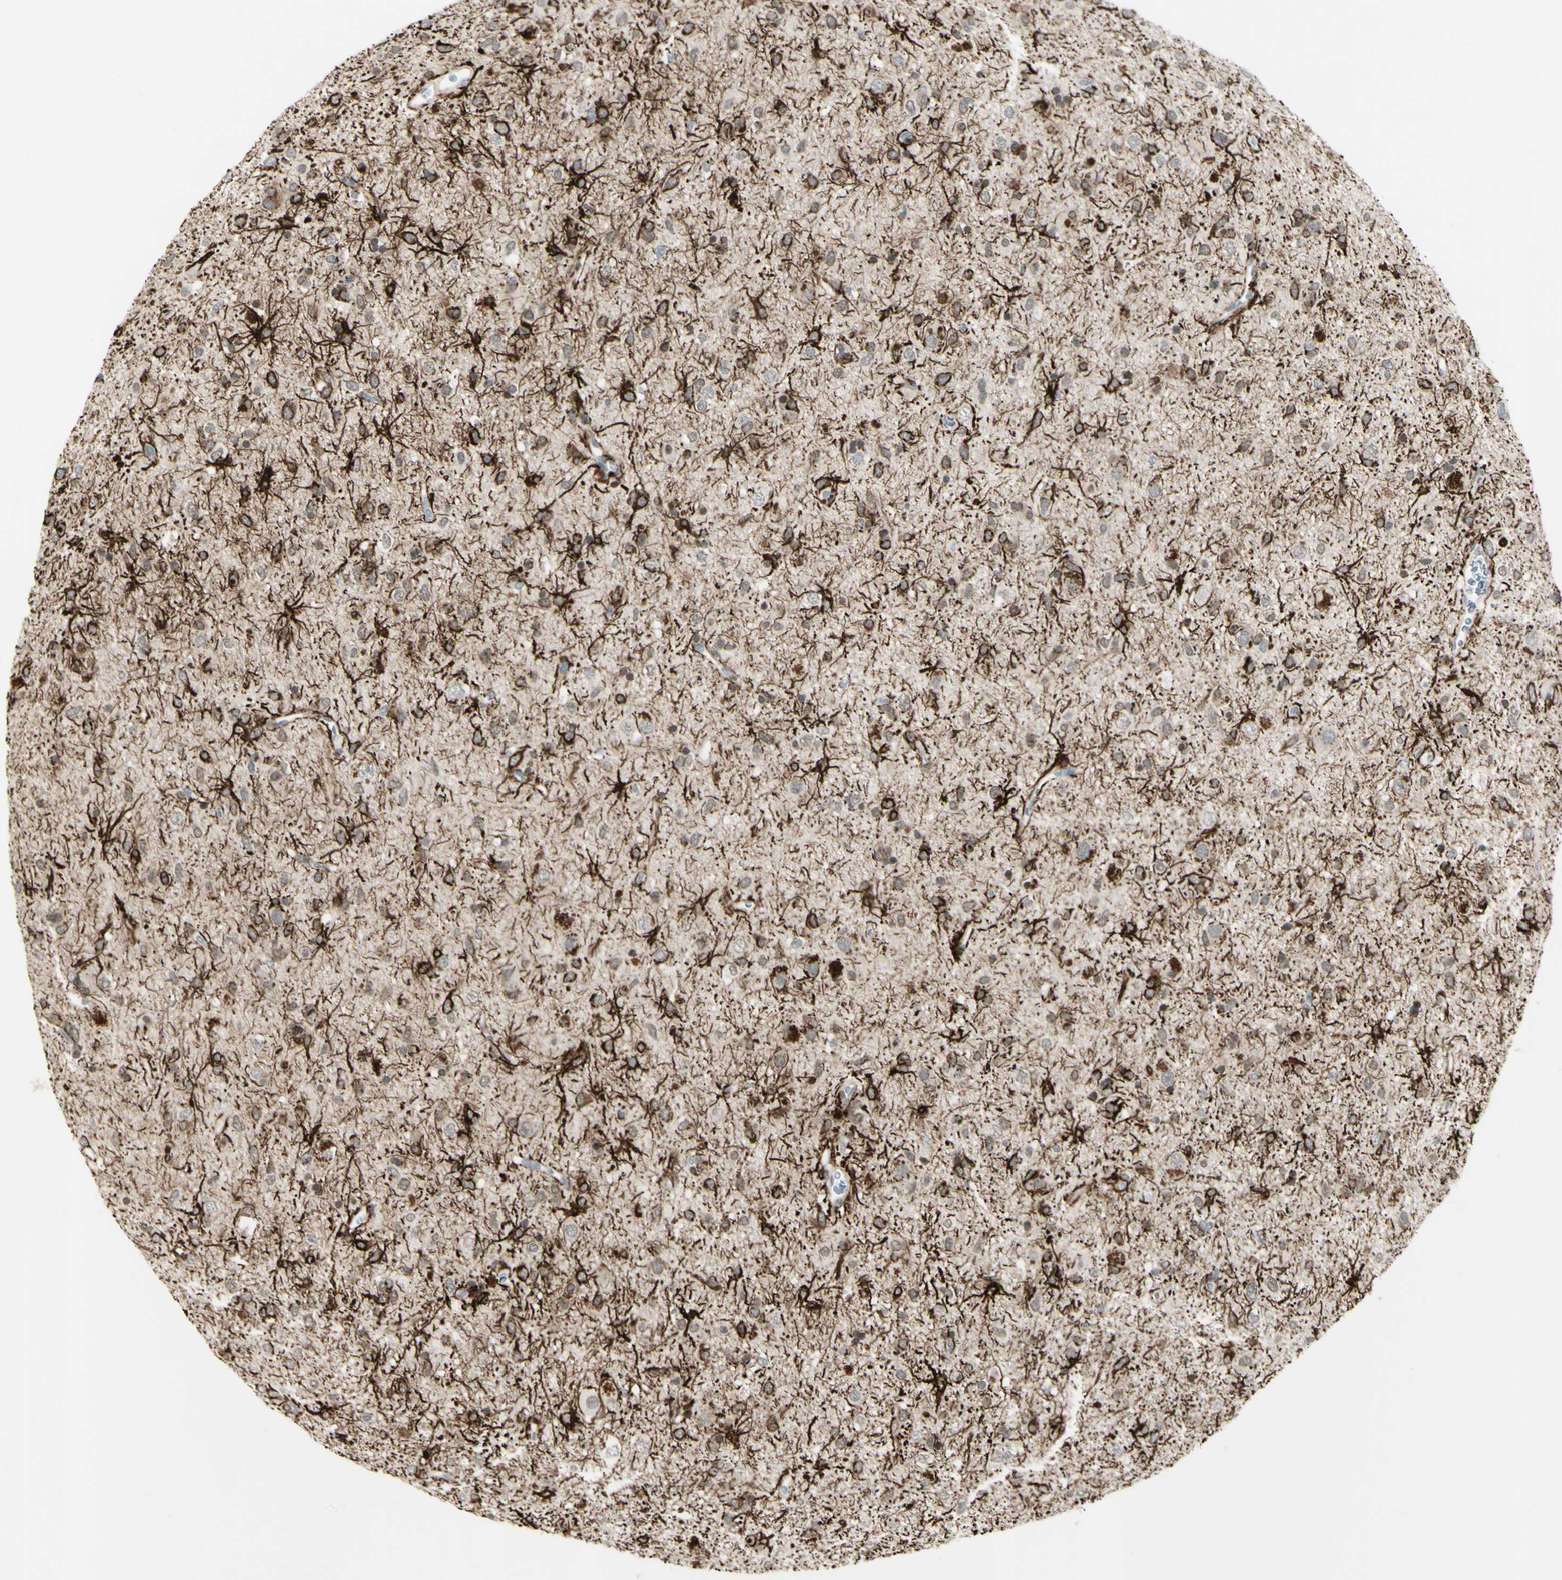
{"staining": {"intensity": "negative", "quantity": "none", "location": "none"}, "tissue": "glioma", "cell_type": "Tumor cells", "image_type": "cancer", "snomed": [{"axis": "morphology", "description": "Glioma, malignant, Low grade"}, {"axis": "topography", "description": "Brain"}], "caption": "IHC of glioma reveals no staining in tumor cells.", "gene": "FGFR2", "patient": {"sex": "male", "age": 77}}